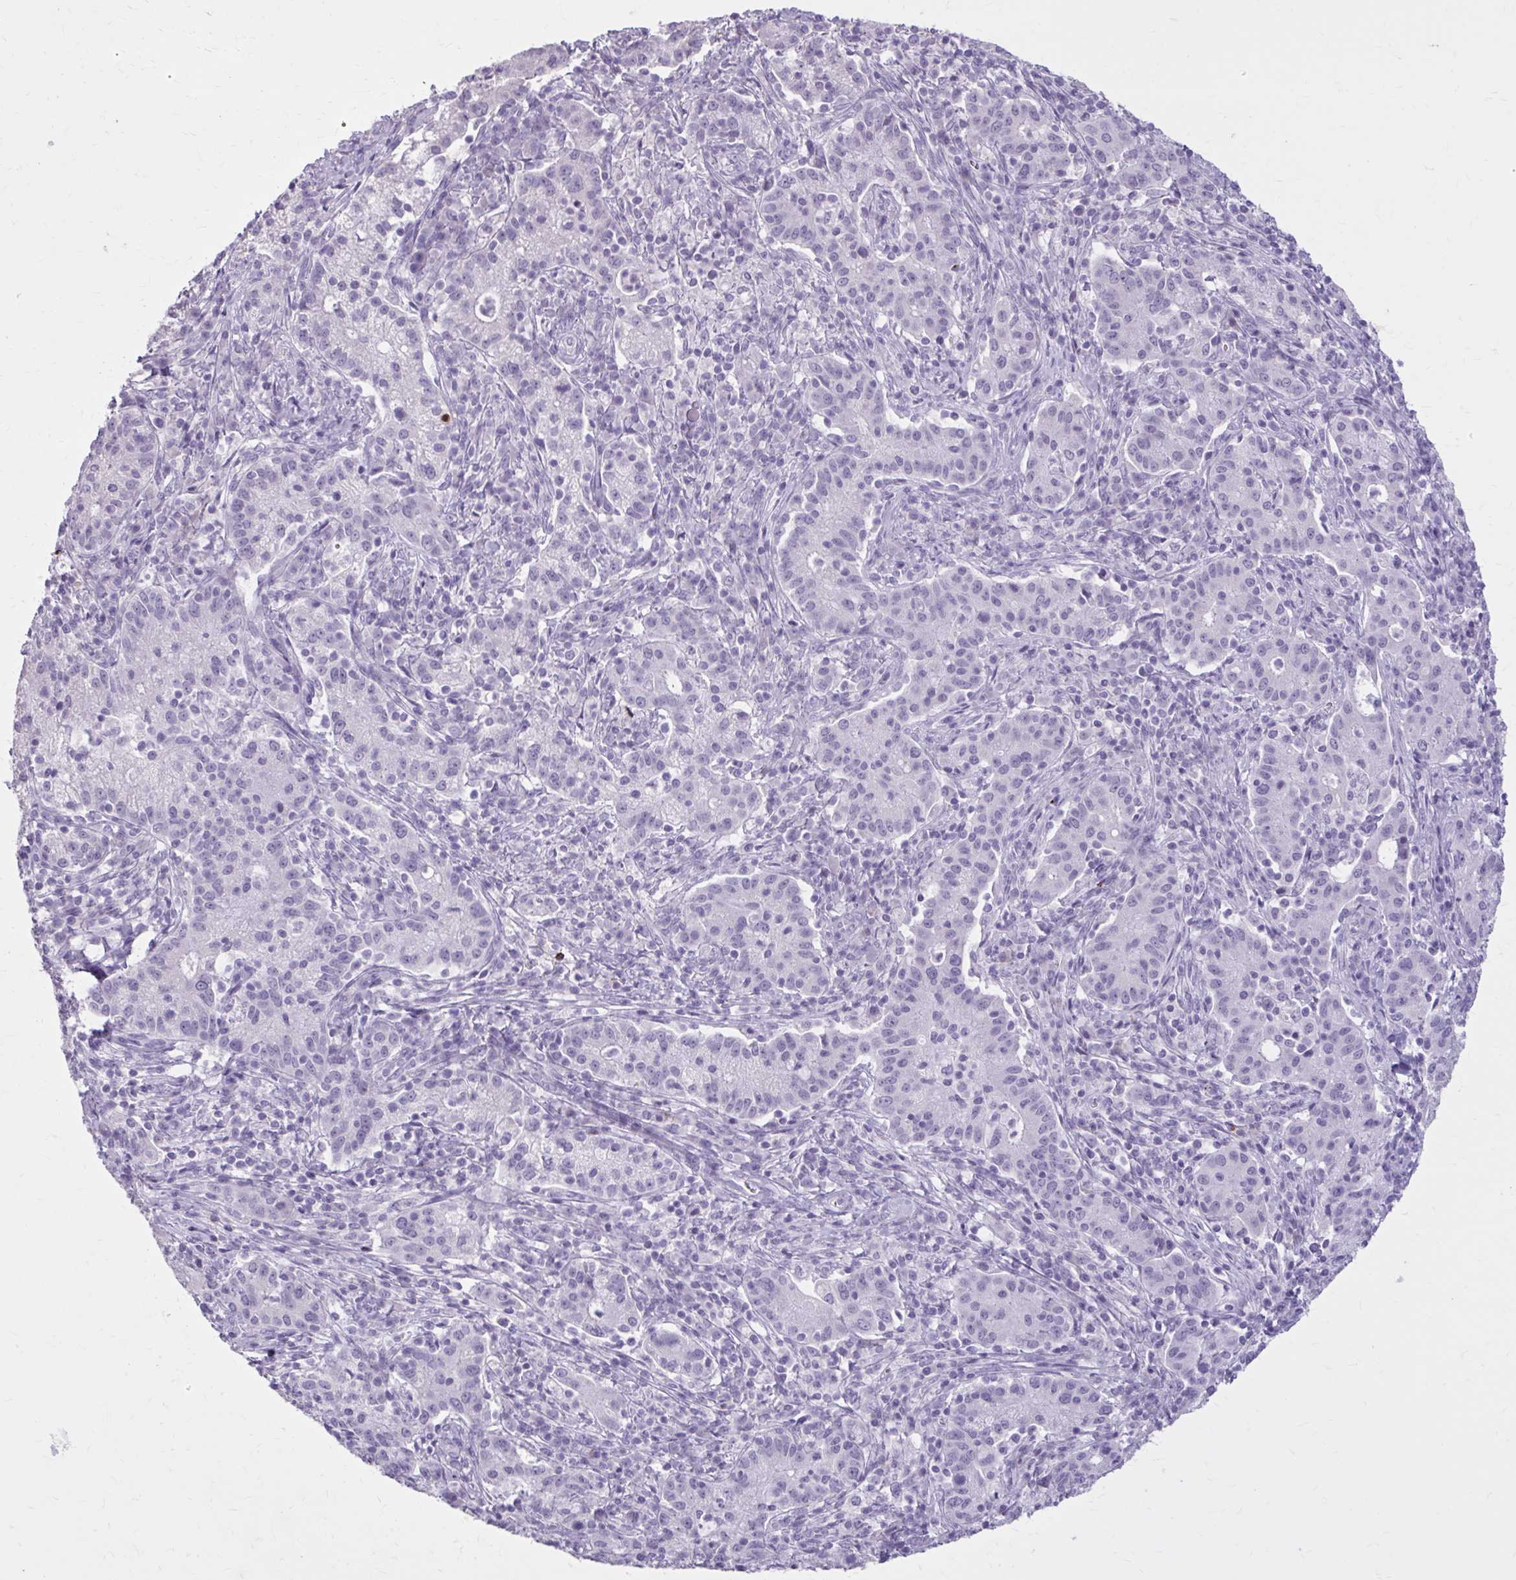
{"staining": {"intensity": "negative", "quantity": "none", "location": "none"}, "tissue": "cervical cancer", "cell_type": "Tumor cells", "image_type": "cancer", "snomed": [{"axis": "morphology", "description": "Normal tissue, NOS"}, {"axis": "morphology", "description": "Adenocarcinoma, NOS"}, {"axis": "topography", "description": "Cervix"}], "caption": "Tumor cells are negative for brown protein staining in adenocarcinoma (cervical).", "gene": "OR4B1", "patient": {"sex": "female", "age": 44}}